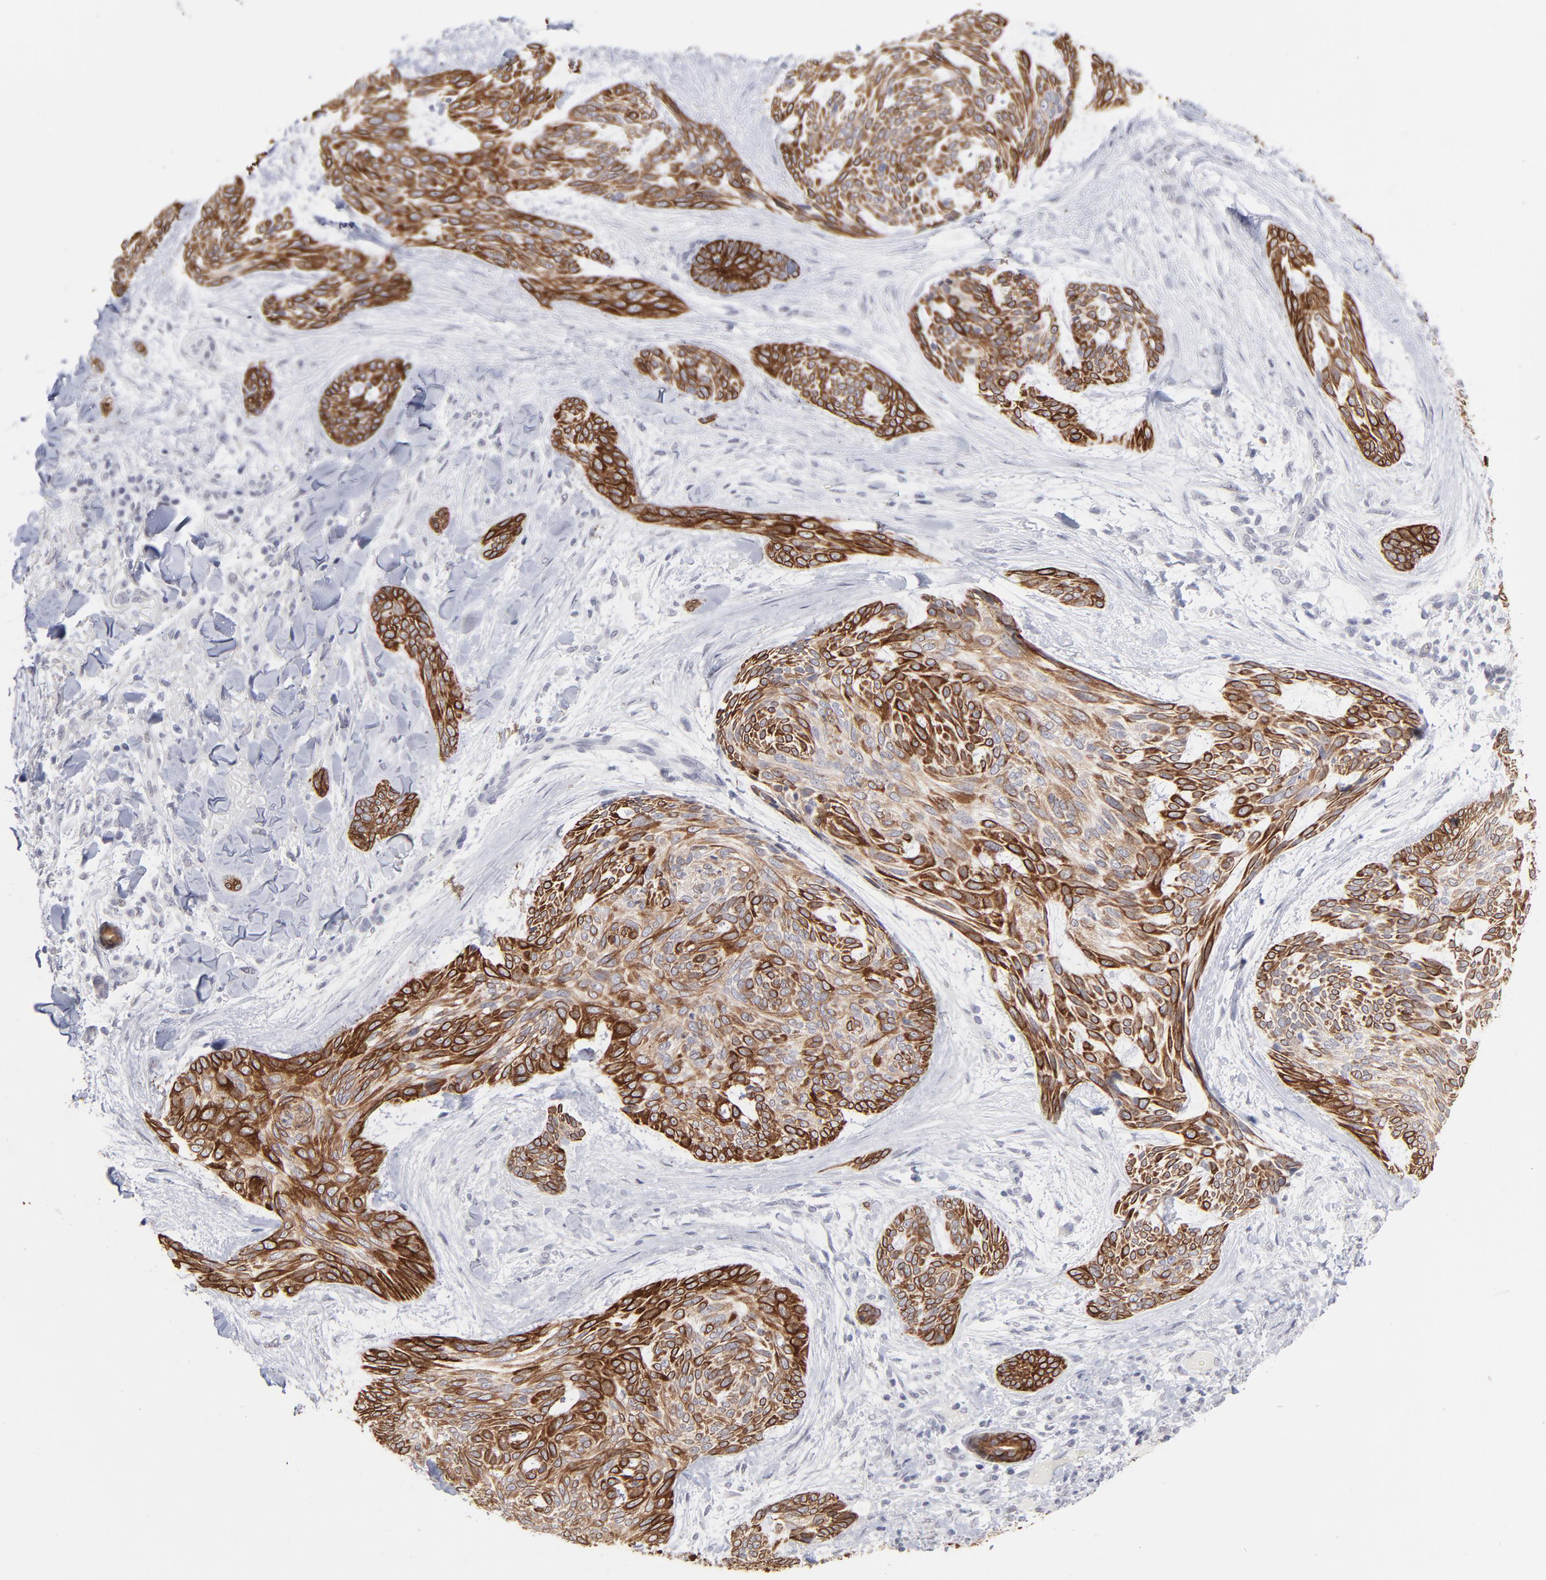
{"staining": {"intensity": "strong", "quantity": ">75%", "location": "cytoplasmic/membranous"}, "tissue": "skin cancer", "cell_type": "Tumor cells", "image_type": "cancer", "snomed": [{"axis": "morphology", "description": "Normal tissue, NOS"}, {"axis": "morphology", "description": "Basal cell carcinoma"}, {"axis": "topography", "description": "Skin"}], "caption": "Approximately >75% of tumor cells in human skin basal cell carcinoma reveal strong cytoplasmic/membranous protein staining as visualized by brown immunohistochemical staining.", "gene": "CCR2", "patient": {"sex": "female", "age": 71}}